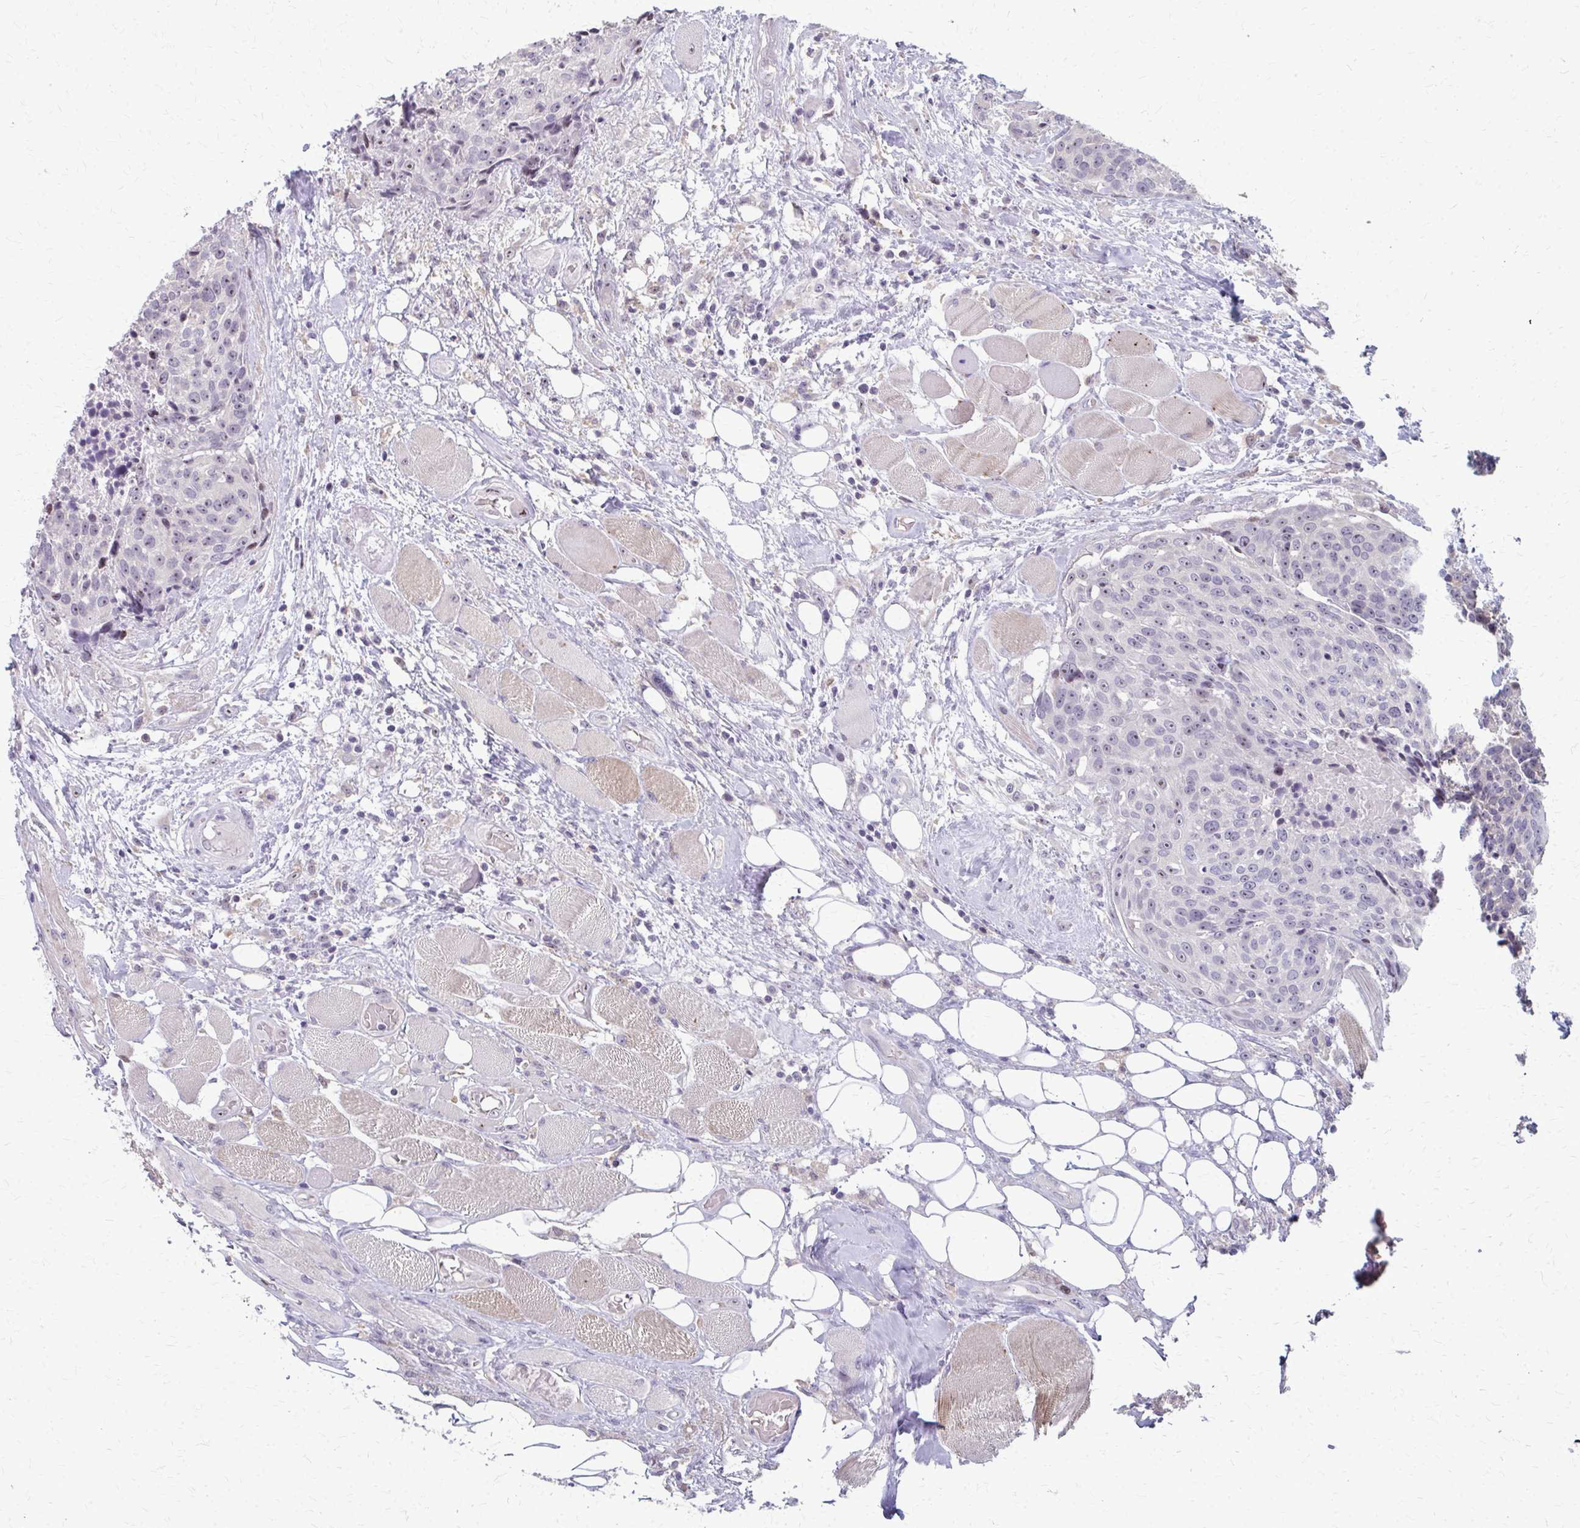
{"staining": {"intensity": "negative", "quantity": "none", "location": "none"}, "tissue": "head and neck cancer", "cell_type": "Tumor cells", "image_type": "cancer", "snomed": [{"axis": "morphology", "description": "Squamous cell carcinoma, NOS"}, {"axis": "topography", "description": "Oral tissue"}, {"axis": "topography", "description": "Head-Neck"}], "caption": "This is an immunohistochemistry (IHC) image of human head and neck cancer. There is no expression in tumor cells.", "gene": "NUDT16", "patient": {"sex": "male", "age": 64}}